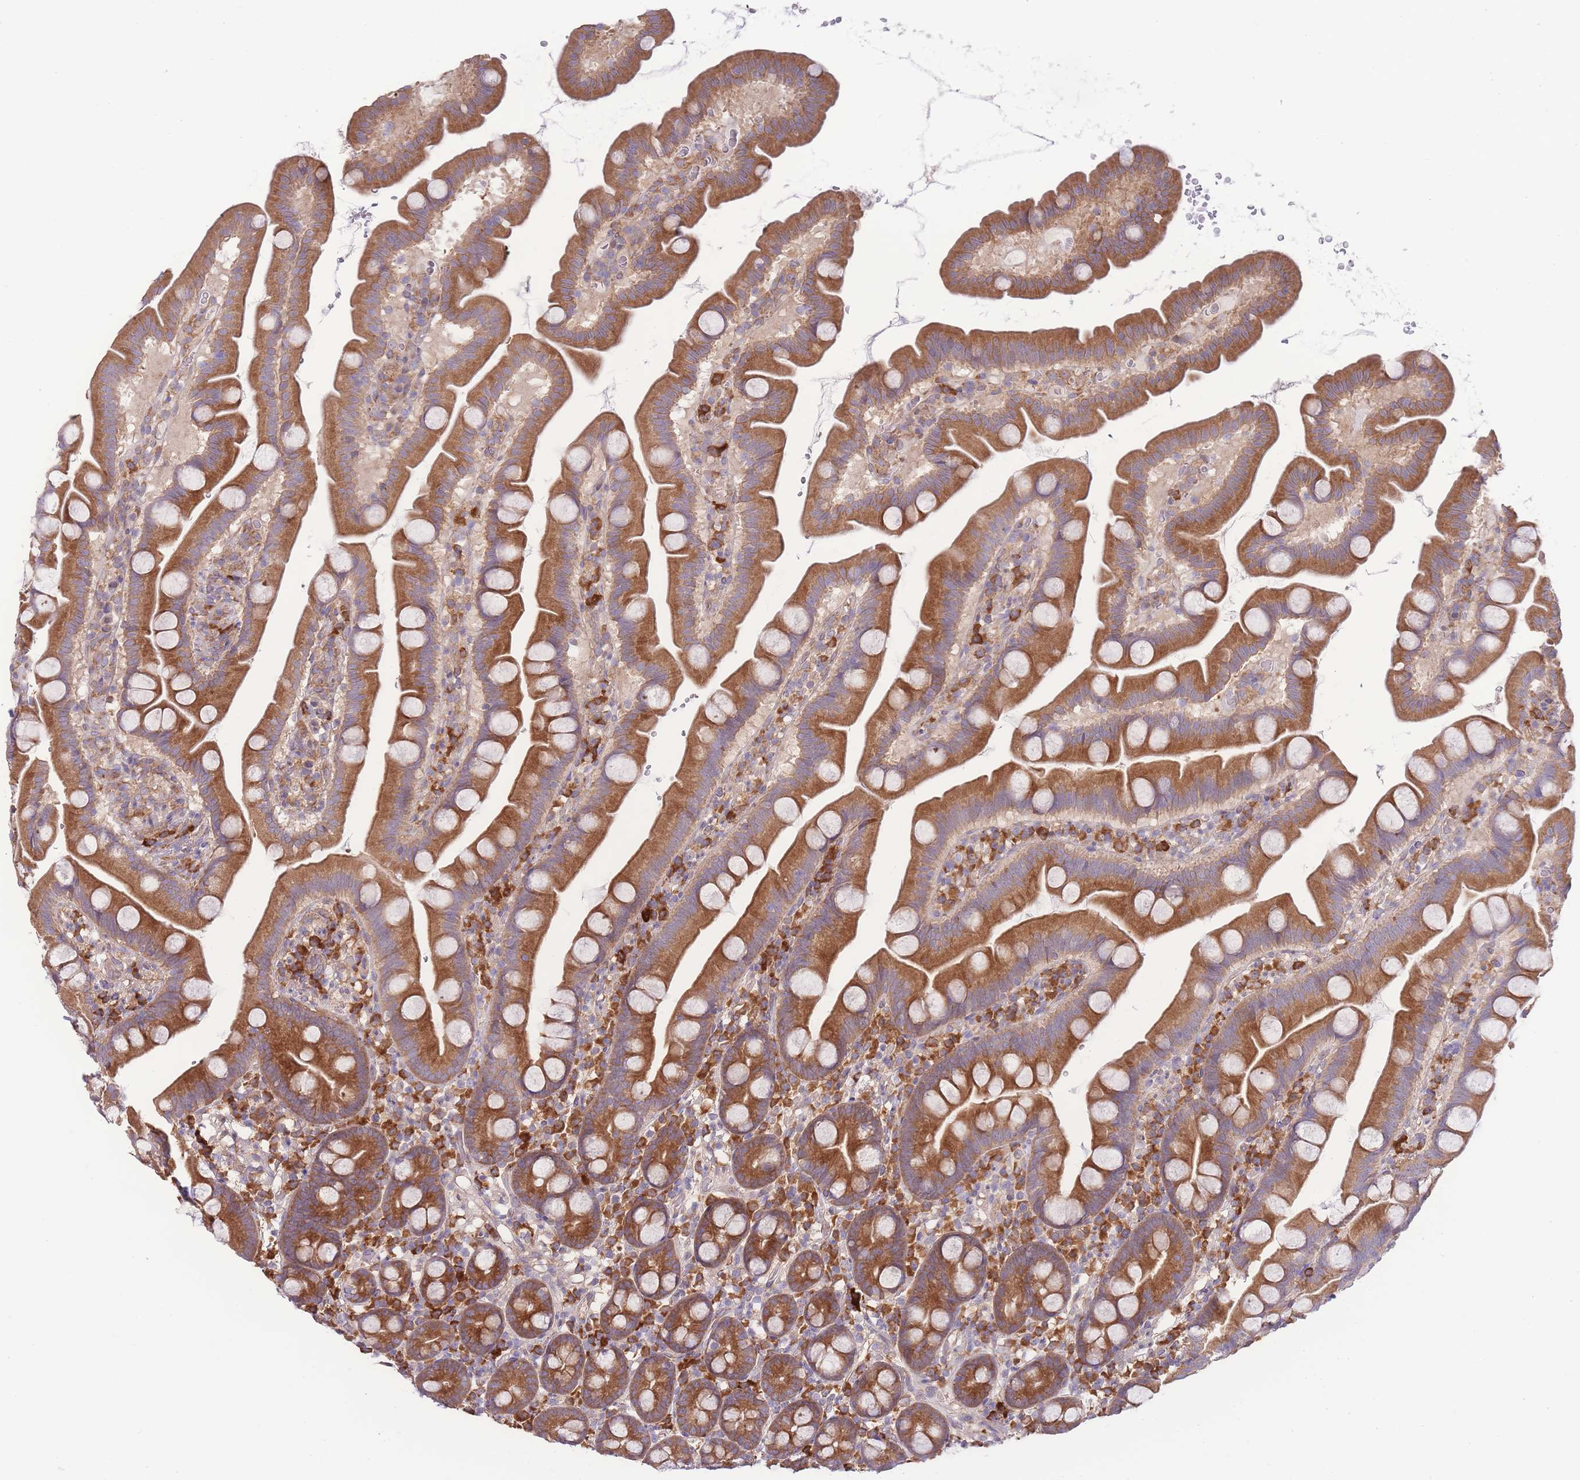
{"staining": {"intensity": "moderate", "quantity": ">75%", "location": "cytoplasmic/membranous"}, "tissue": "small intestine", "cell_type": "Glandular cells", "image_type": "normal", "snomed": [{"axis": "morphology", "description": "Normal tissue, NOS"}, {"axis": "topography", "description": "Small intestine"}], "caption": "This histopathology image exhibits normal small intestine stained with immunohistochemistry (IHC) to label a protein in brown. The cytoplasmic/membranous of glandular cells show moderate positivity for the protein. Nuclei are counter-stained blue.", "gene": "BEX1", "patient": {"sex": "female", "age": 68}}